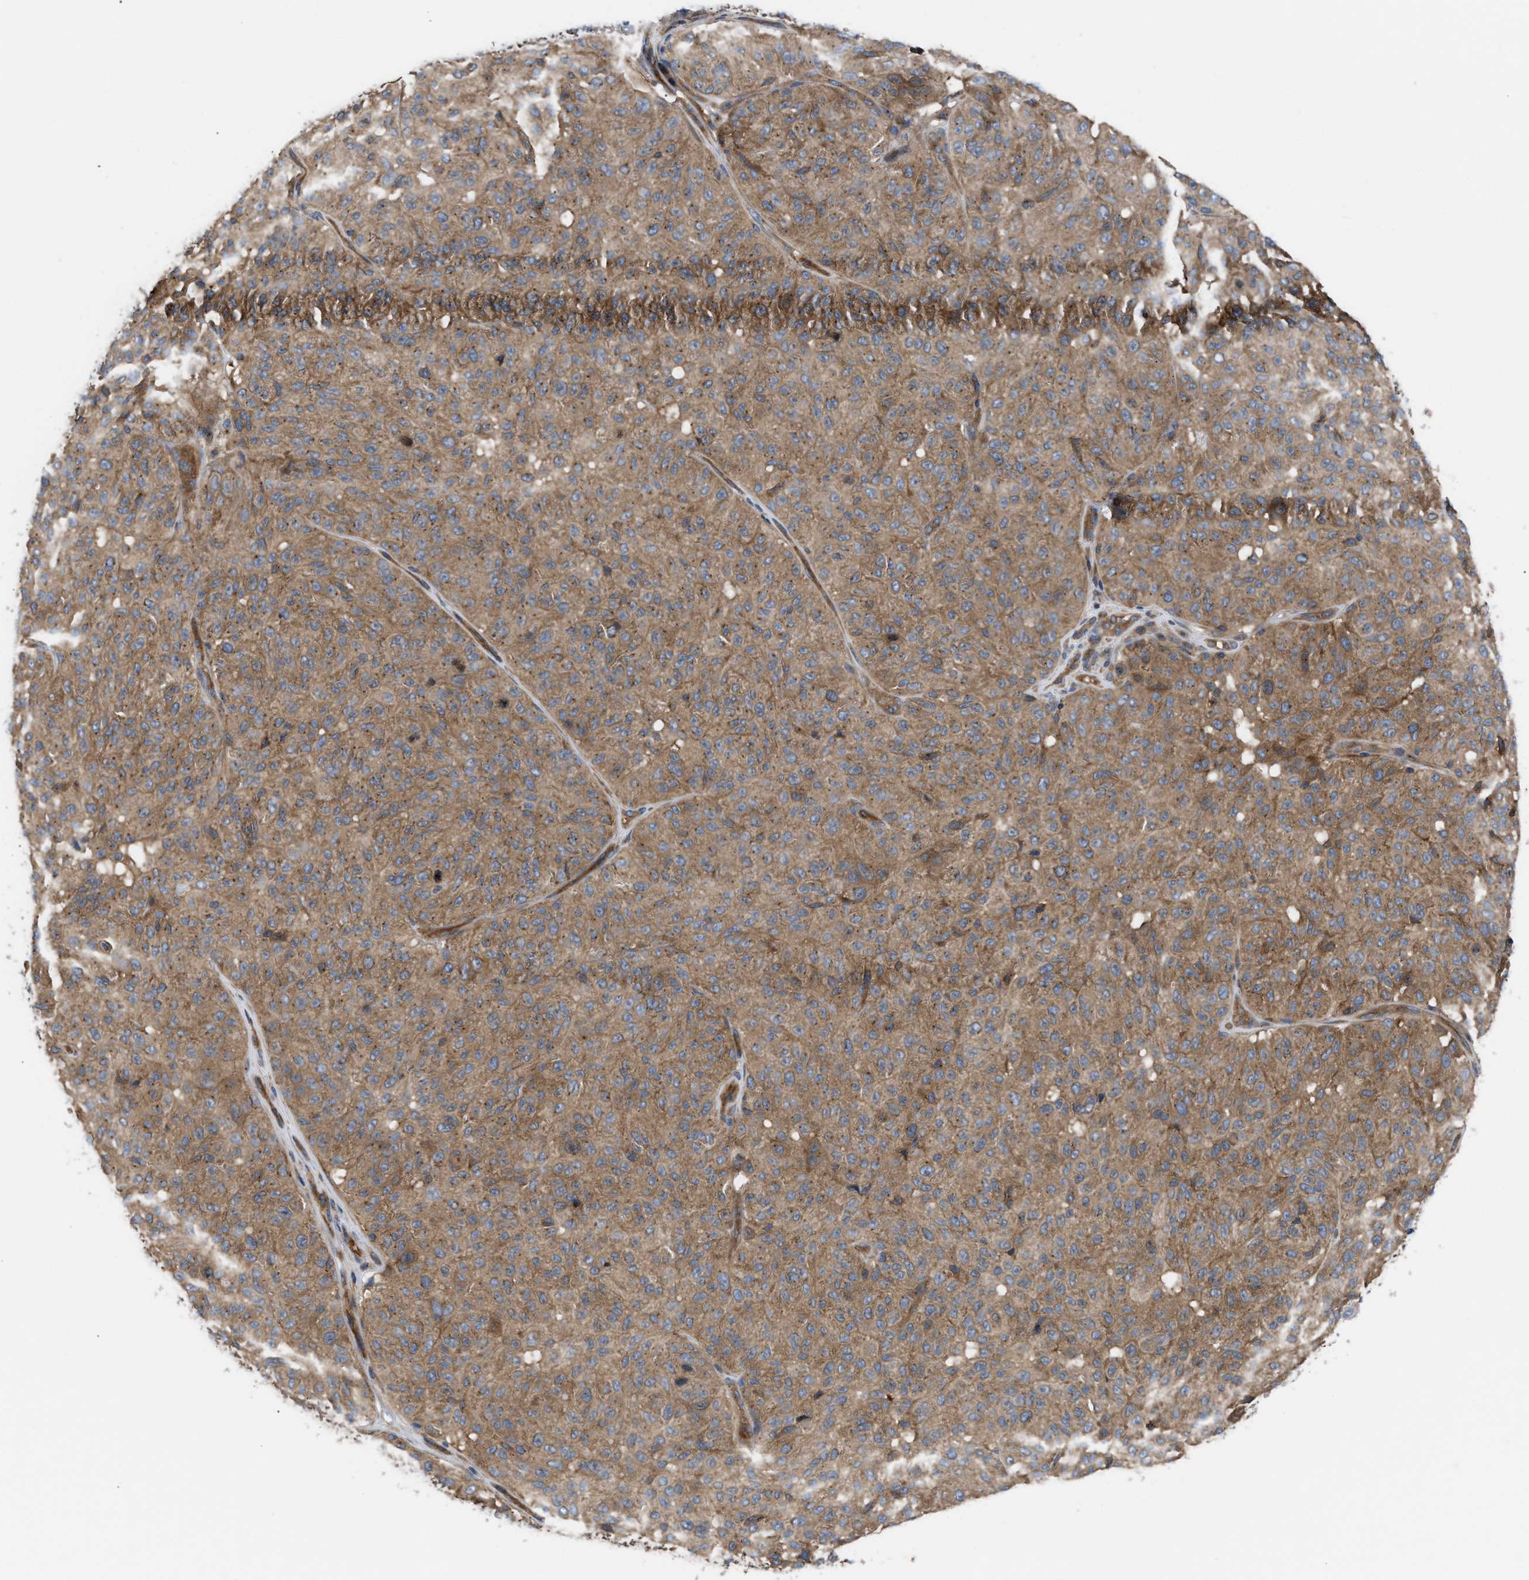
{"staining": {"intensity": "moderate", "quantity": ">75%", "location": "cytoplasmic/membranous"}, "tissue": "melanoma", "cell_type": "Tumor cells", "image_type": "cancer", "snomed": [{"axis": "morphology", "description": "Malignant melanoma, NOS"}, {"axis": "topography", "description": "Skin"}], "caption": "Immunohistochemical staining of melanoma shows moderate cytoplasmic/membranous protein staining in approximately >75% of tumor cells.", "gene": "LAPTM4B", "patient": {"sex": "female", "age": 46}}